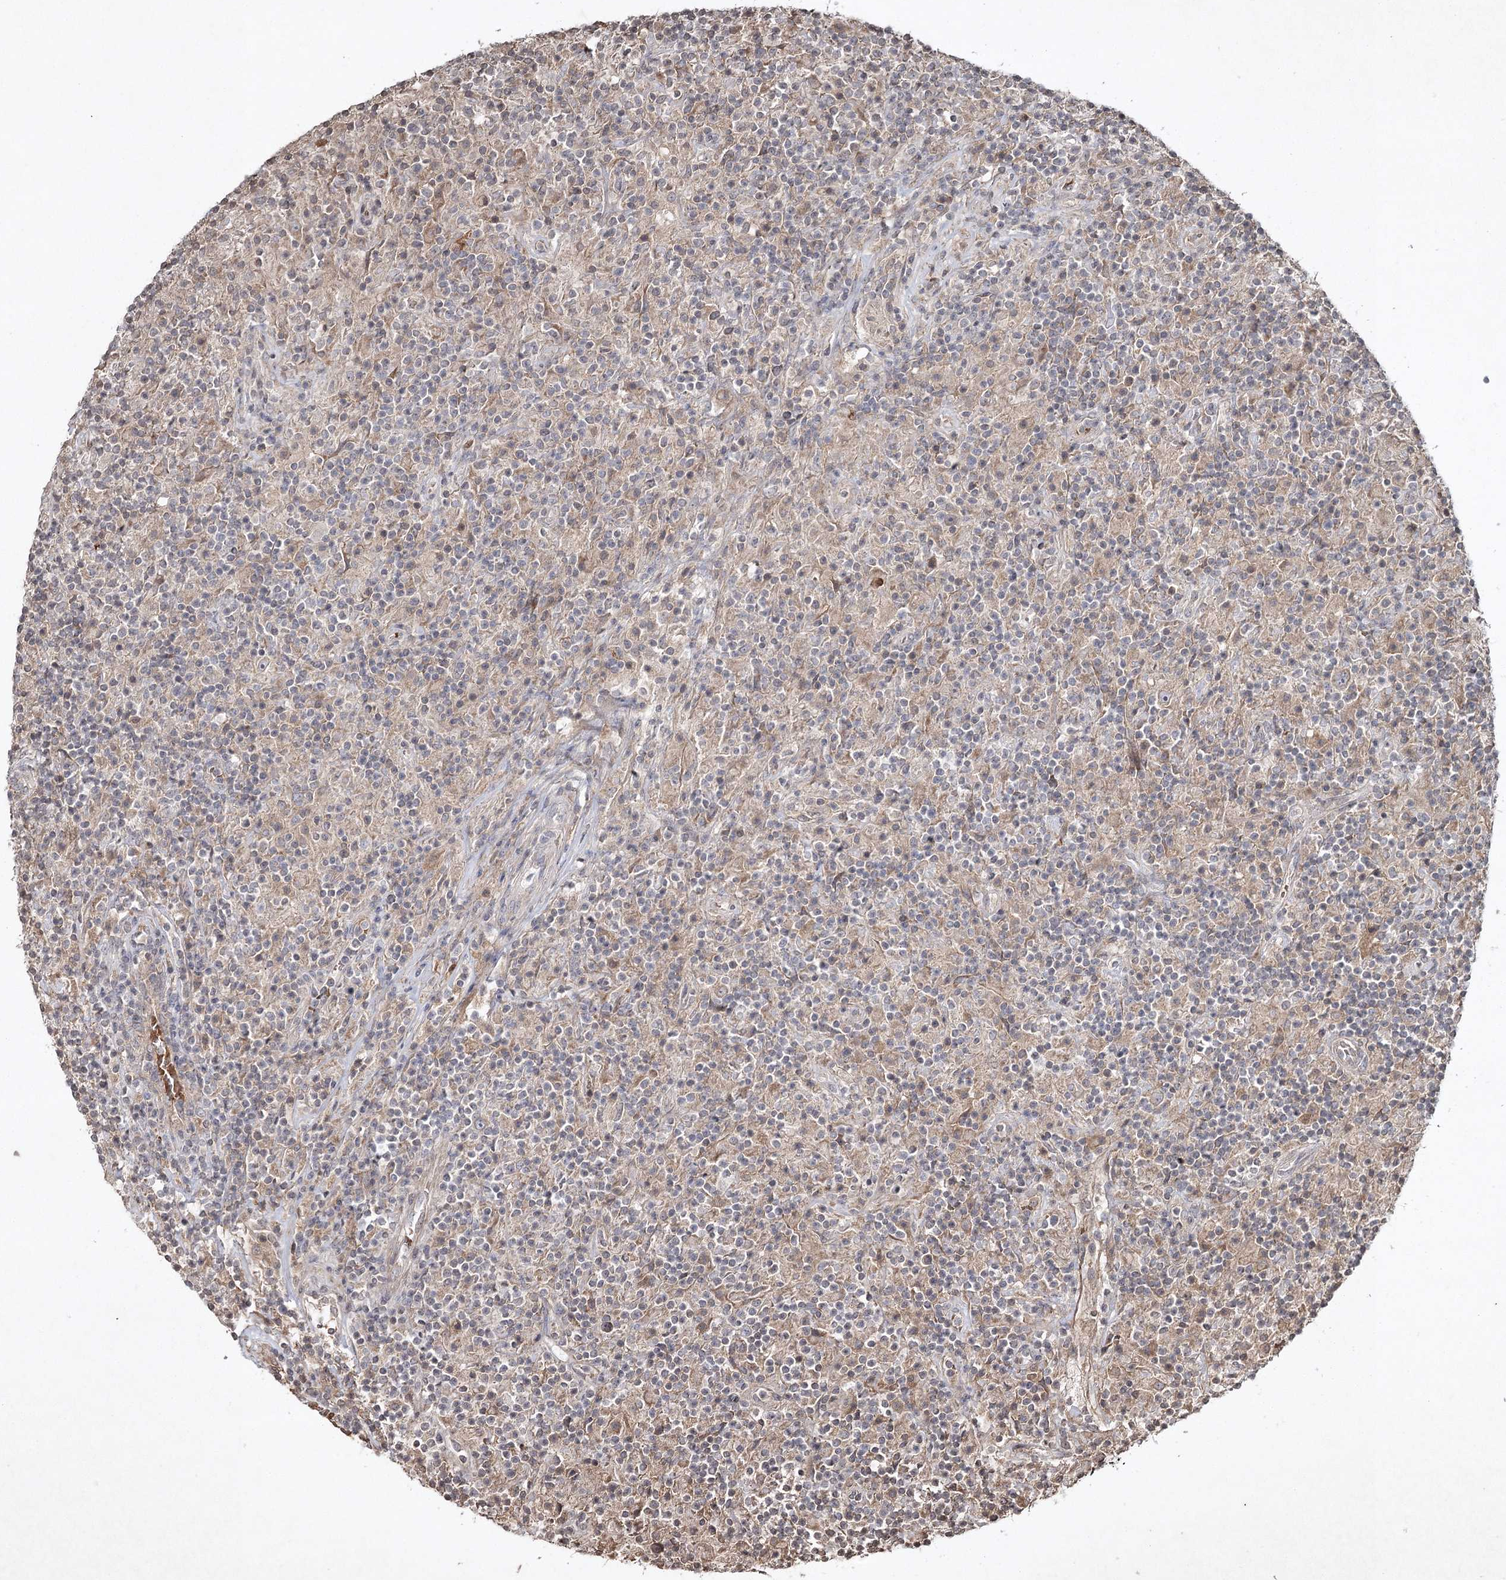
{"staining": {"intensity": "weak", "quantity": "<25%", "location": "cytoplasmic/membranous"}, "tissue": "lymphoma", "cell_type": "Tumor cells", "image_type": "cancer", "snomed": [{"axis": "morphology", "description": "Hodgkin's disease, NOS"}, {"axis": "topography", "description": "Lymph node"}], "caption": "A high-resolution micrograph shows immunohistochemistry (IHC) staining of Hodgkin's disease, which exhibits no significant staining in tumor cells.", "gene": "CYP2B6", "patient": {"sex": "male", "age": 70}}